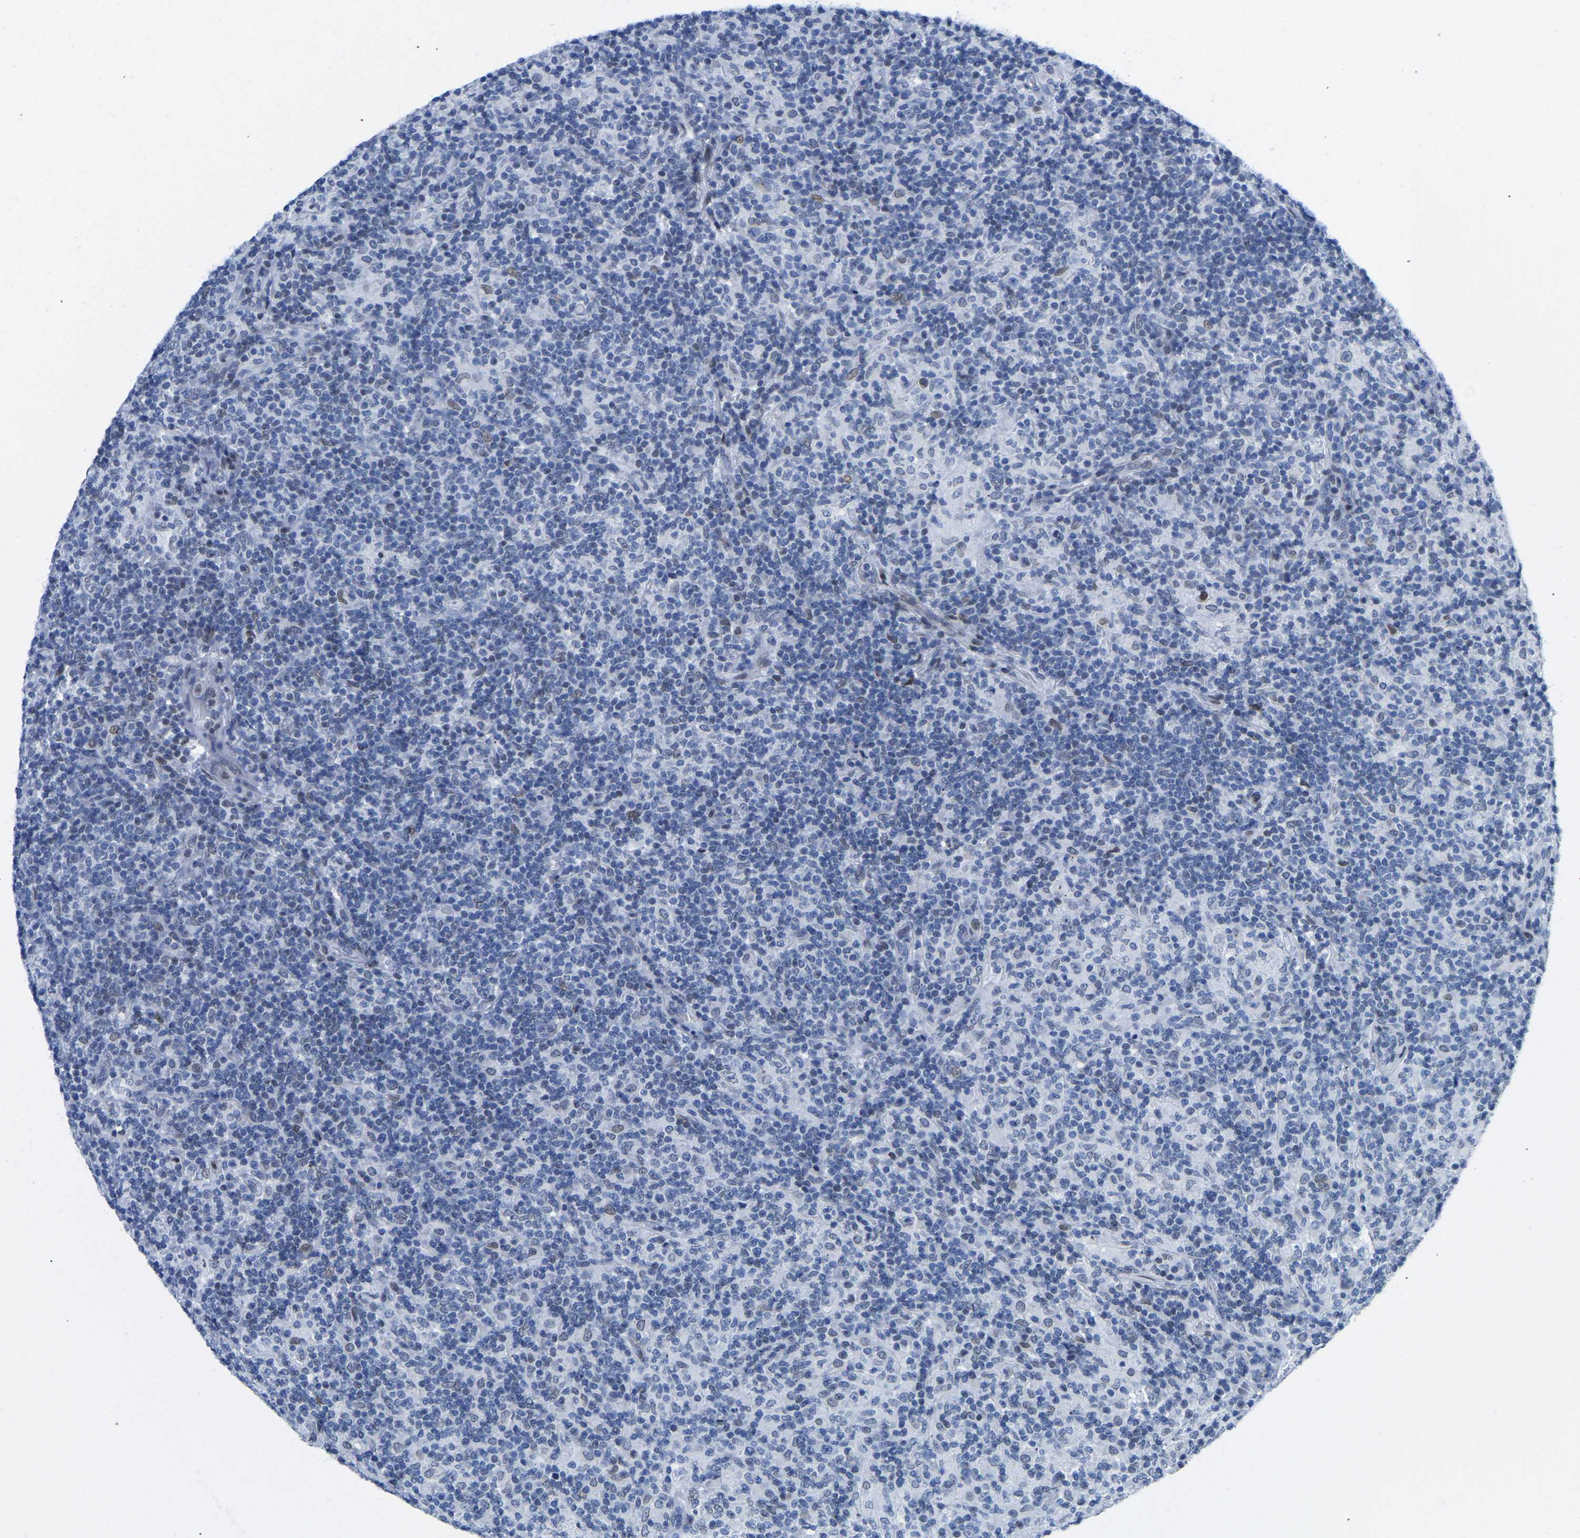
{"staining": {"intensity": "negative", "quantity": "none", "location": "none"}, "tissue": "lymphoma", "cell_type": "Tumor cells", "image_type": "cancer", "snomed": [{"axis": "morphology", "description": "Hodgkin's disease, NOS"}, {"axis": "topography", "description": "Lymph node"}], "caption": "An IHC micrograph of lymphoma is shown. There is no staining in tumor cells of lymphoma.", "gene": "UPK3A", "patient": {"sex": "male", "age": 70}}